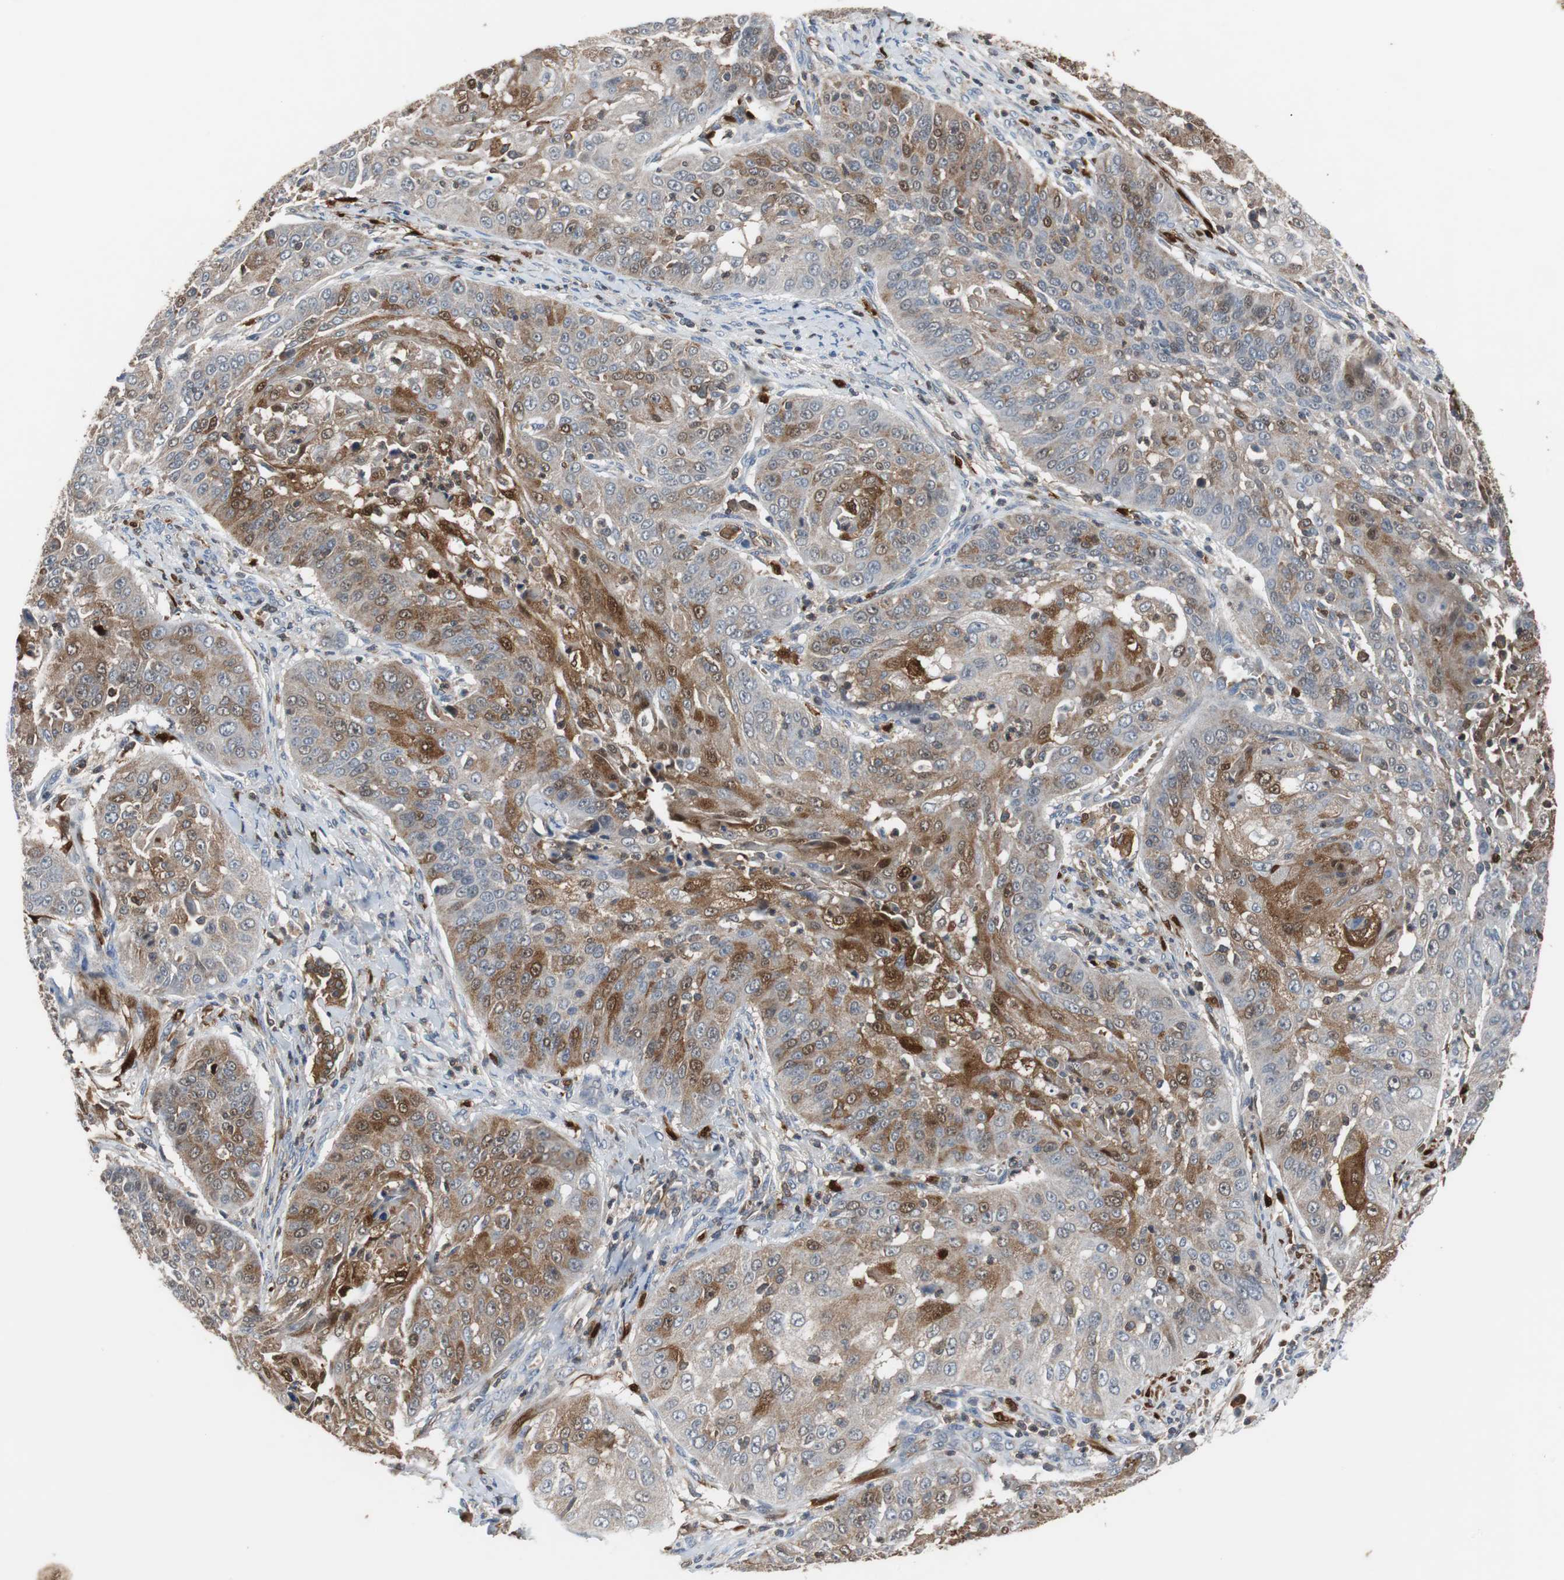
{"staining": {"intensity": "moderate", "quantity": "25%-75%", "location": "cytoplasmic/membranous"}, "tissue": "cervical cancer", "cell_type": "Tumor cells", "image_type": "cancer", "snomed": [{"axis": "morphology", "description": "Squamous cell carcinoma, NOS"}, {"axis": "topography", "description": "Cervix"}], "caption": "A brown stain highlights moderate cytoplasmic/membranous expression of a protein in human cervical cancer (squamous cell carcinoma) tumor cells.", "gene": "CALB2", "patient": {"sex": "female", "age": 64}}